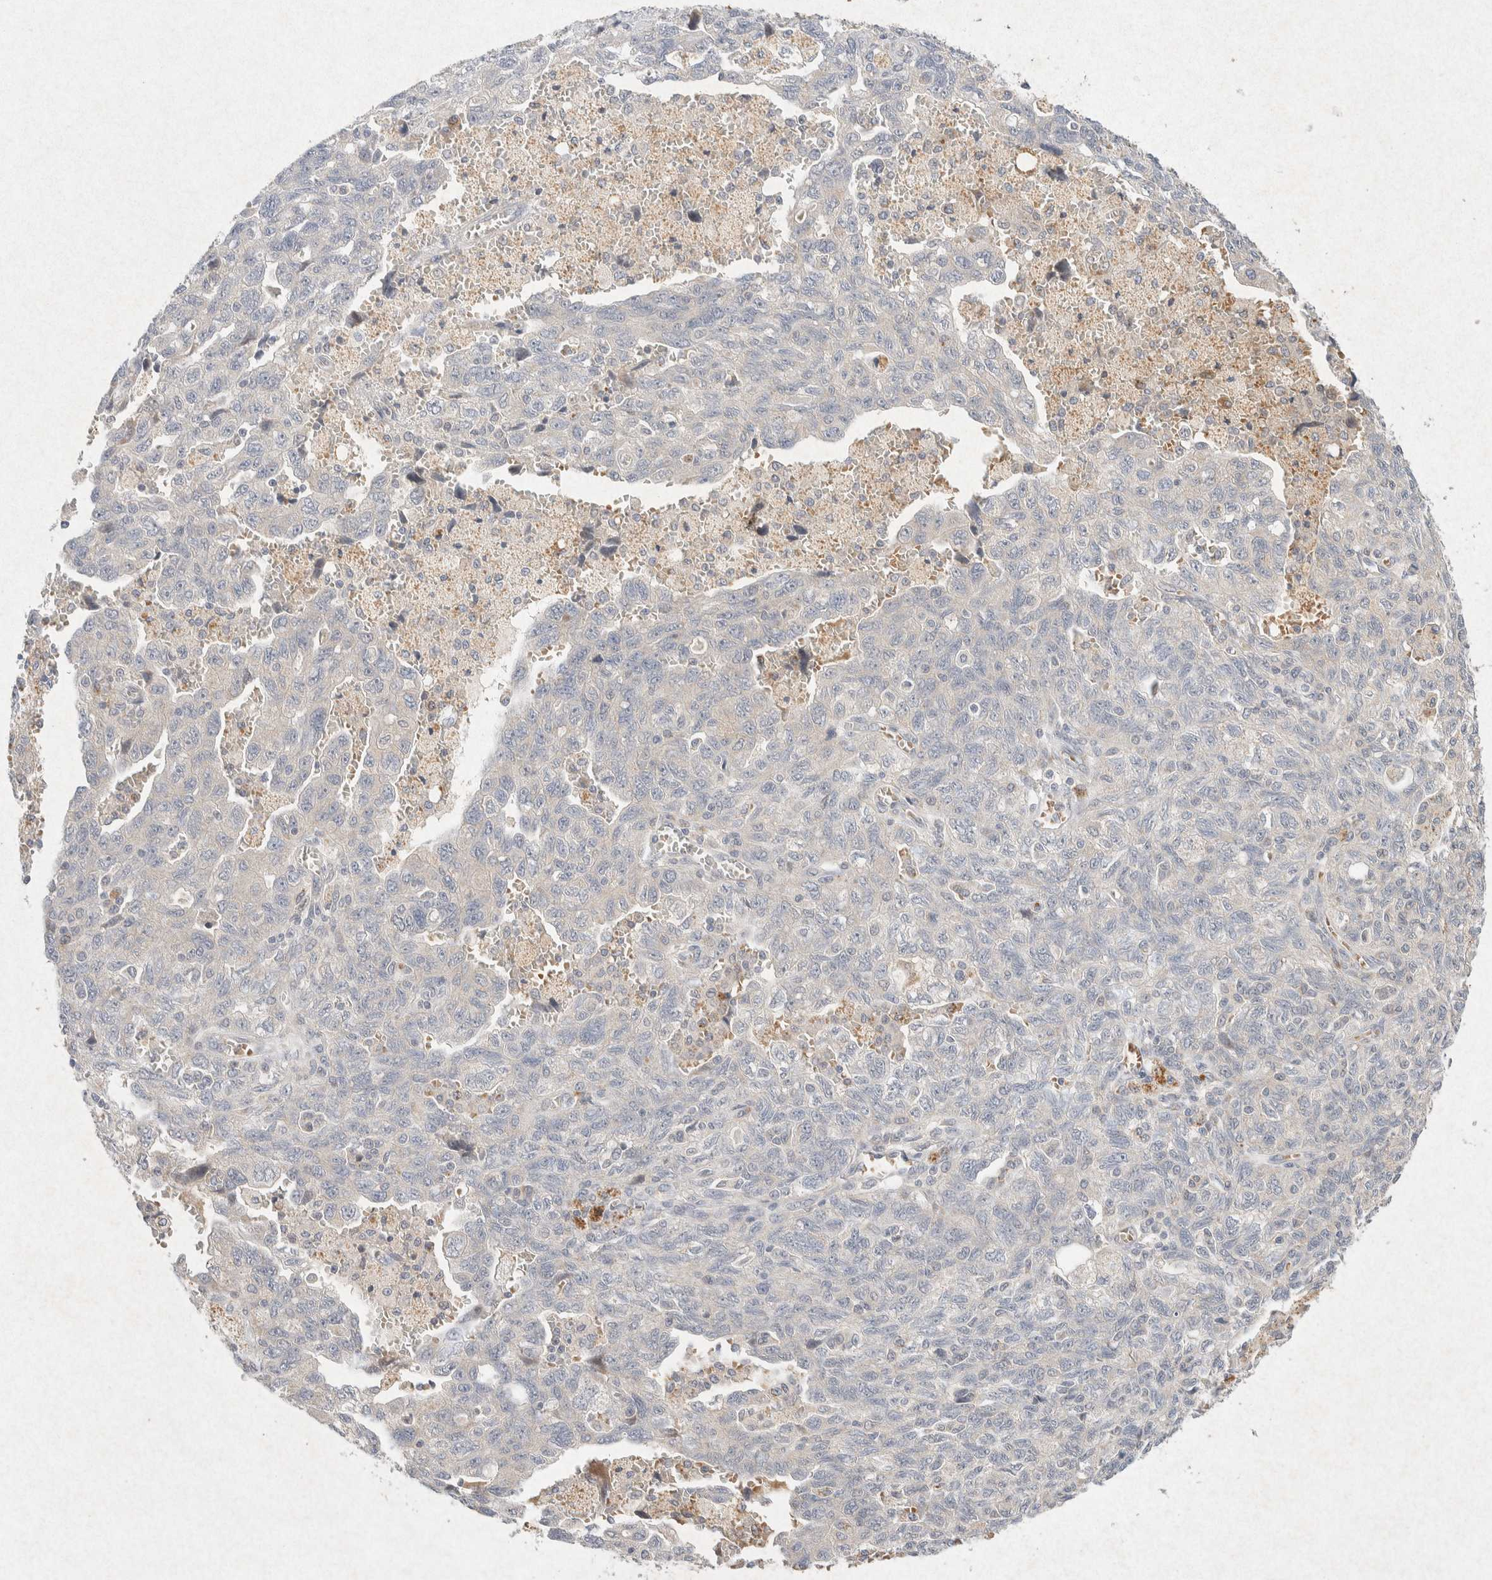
{"staining": {"intensity": "negative", "quantity": "none", "location": "none"}, "tissue": "ovarian cancer", "cell_type": "Tumor cells", "image_type": "cancer", "snomed": [{"axis": "morphology", "description": "Carcinoma, NOS"}, {"axis": "morphology", "description": "Cystadenocarcinoma, serous, NOS"}, {"axis": "topography", "description": "Ovary"}], "caption": "Protein analysis of ovarian cancer exhibits no significant expression in tumor cells. (Stains: DAB (3,3'-diaminobenzidine) immunohistochemistry (IHC) with hematoxylin counter stain, Microscopy: brightfield microscopy at high magnification).", "gene": "GNAI1", "patient": {"sex": "female", "age": 69}}